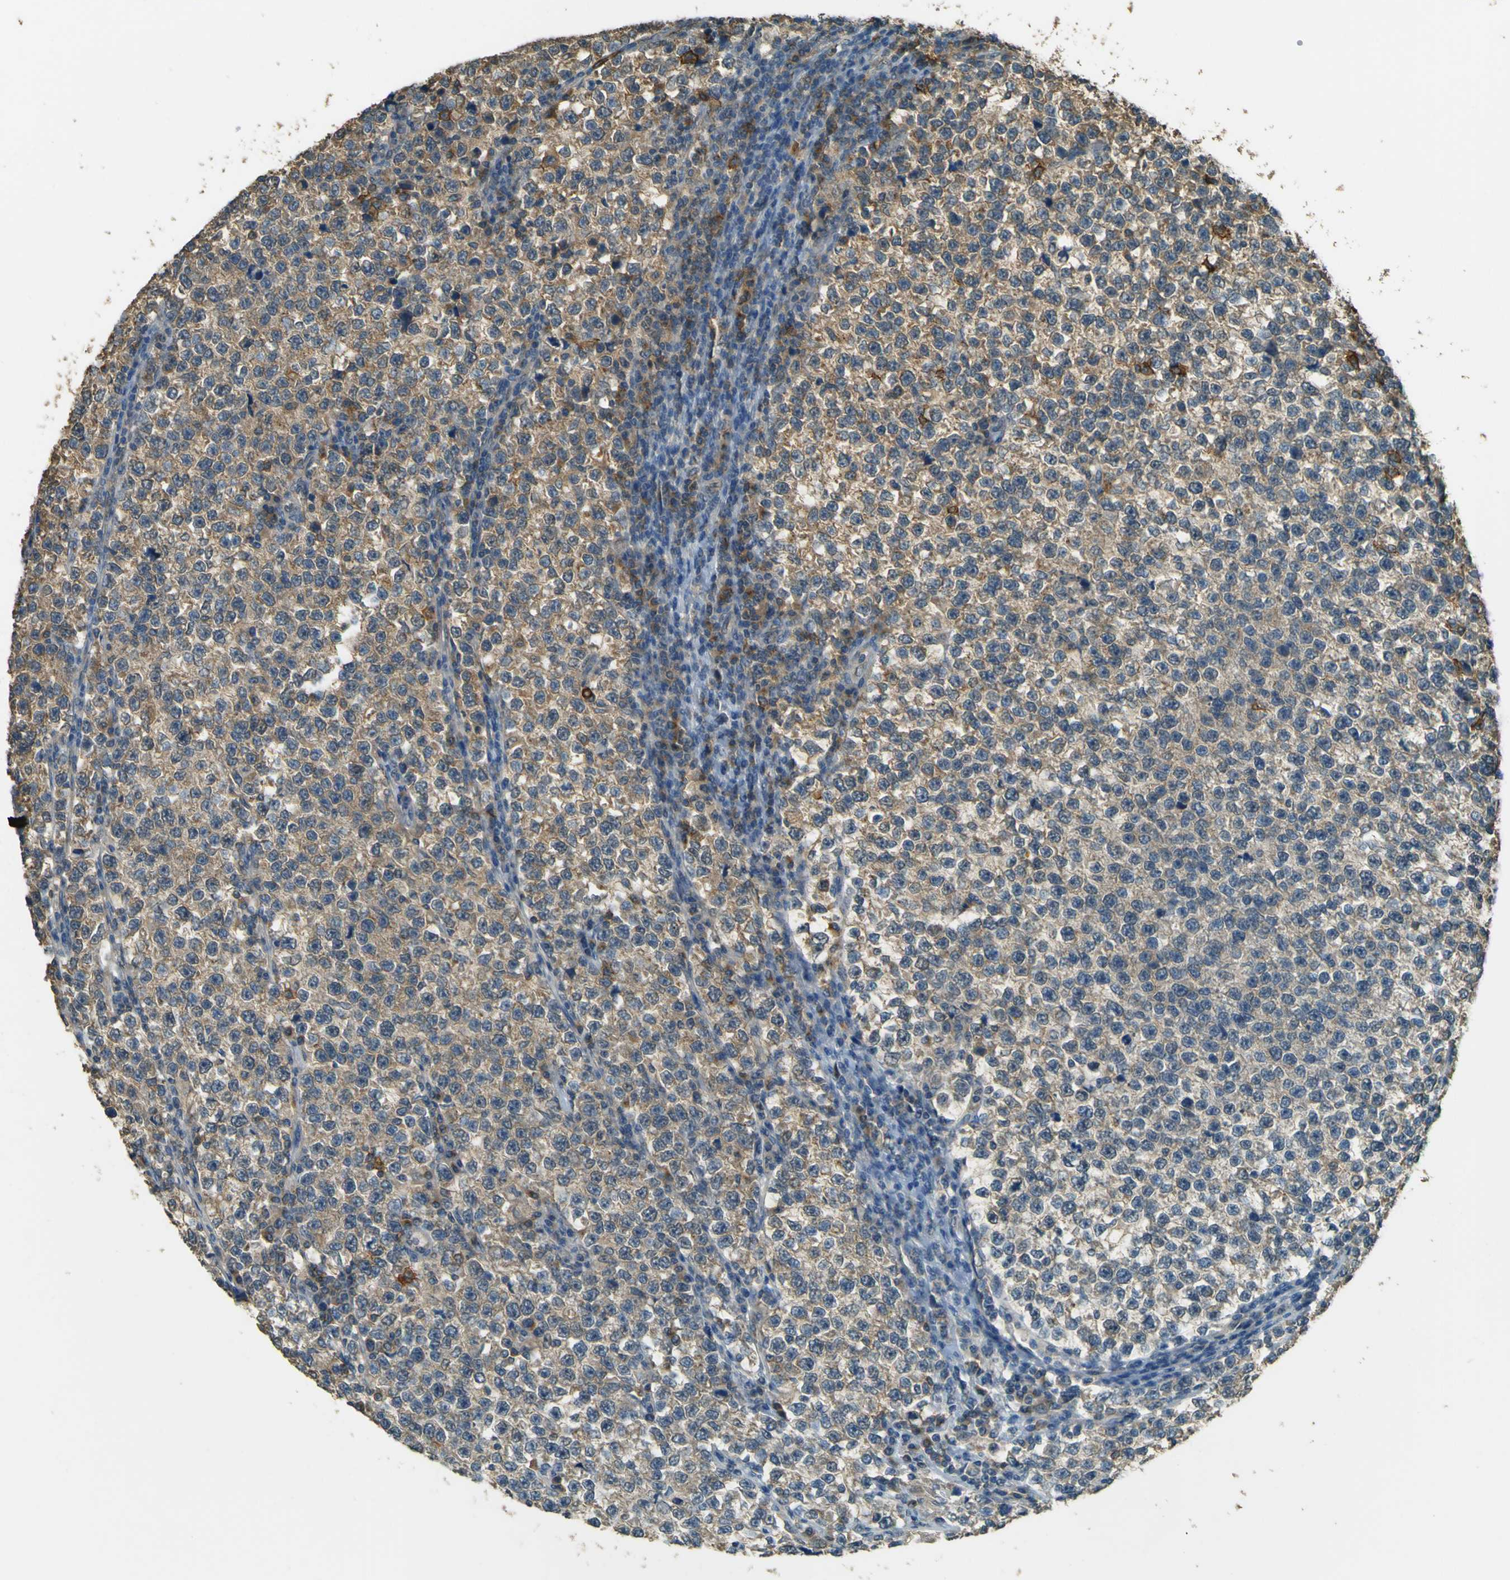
{"staining": {"intensity": "moderate", "quantity": "25%-75%", "location": "cytoplasmic/membranous"}, "tissue": "testis cancer", "cell_type": "Tumor cells", "image_type": "cancer", "snomed": [{"axis": "morphology", "description": "Normal tissue, NOS"}, {"axis": "morphology", "description": "Seminoma, NOS"}, {"axis": "topography", "description": "Testis"}], "caption": "An IHC histopathology image of tumor tissue is shown. Protein staining in brown highlights moderate cytoplasmic/membranous positivity in testis cancer (seminoma) within tumor cells. (IHC, brightfield microscopy, high magnification).", "gene": "GOLGA1", "patient": {"sex": "male", "age": 43}}